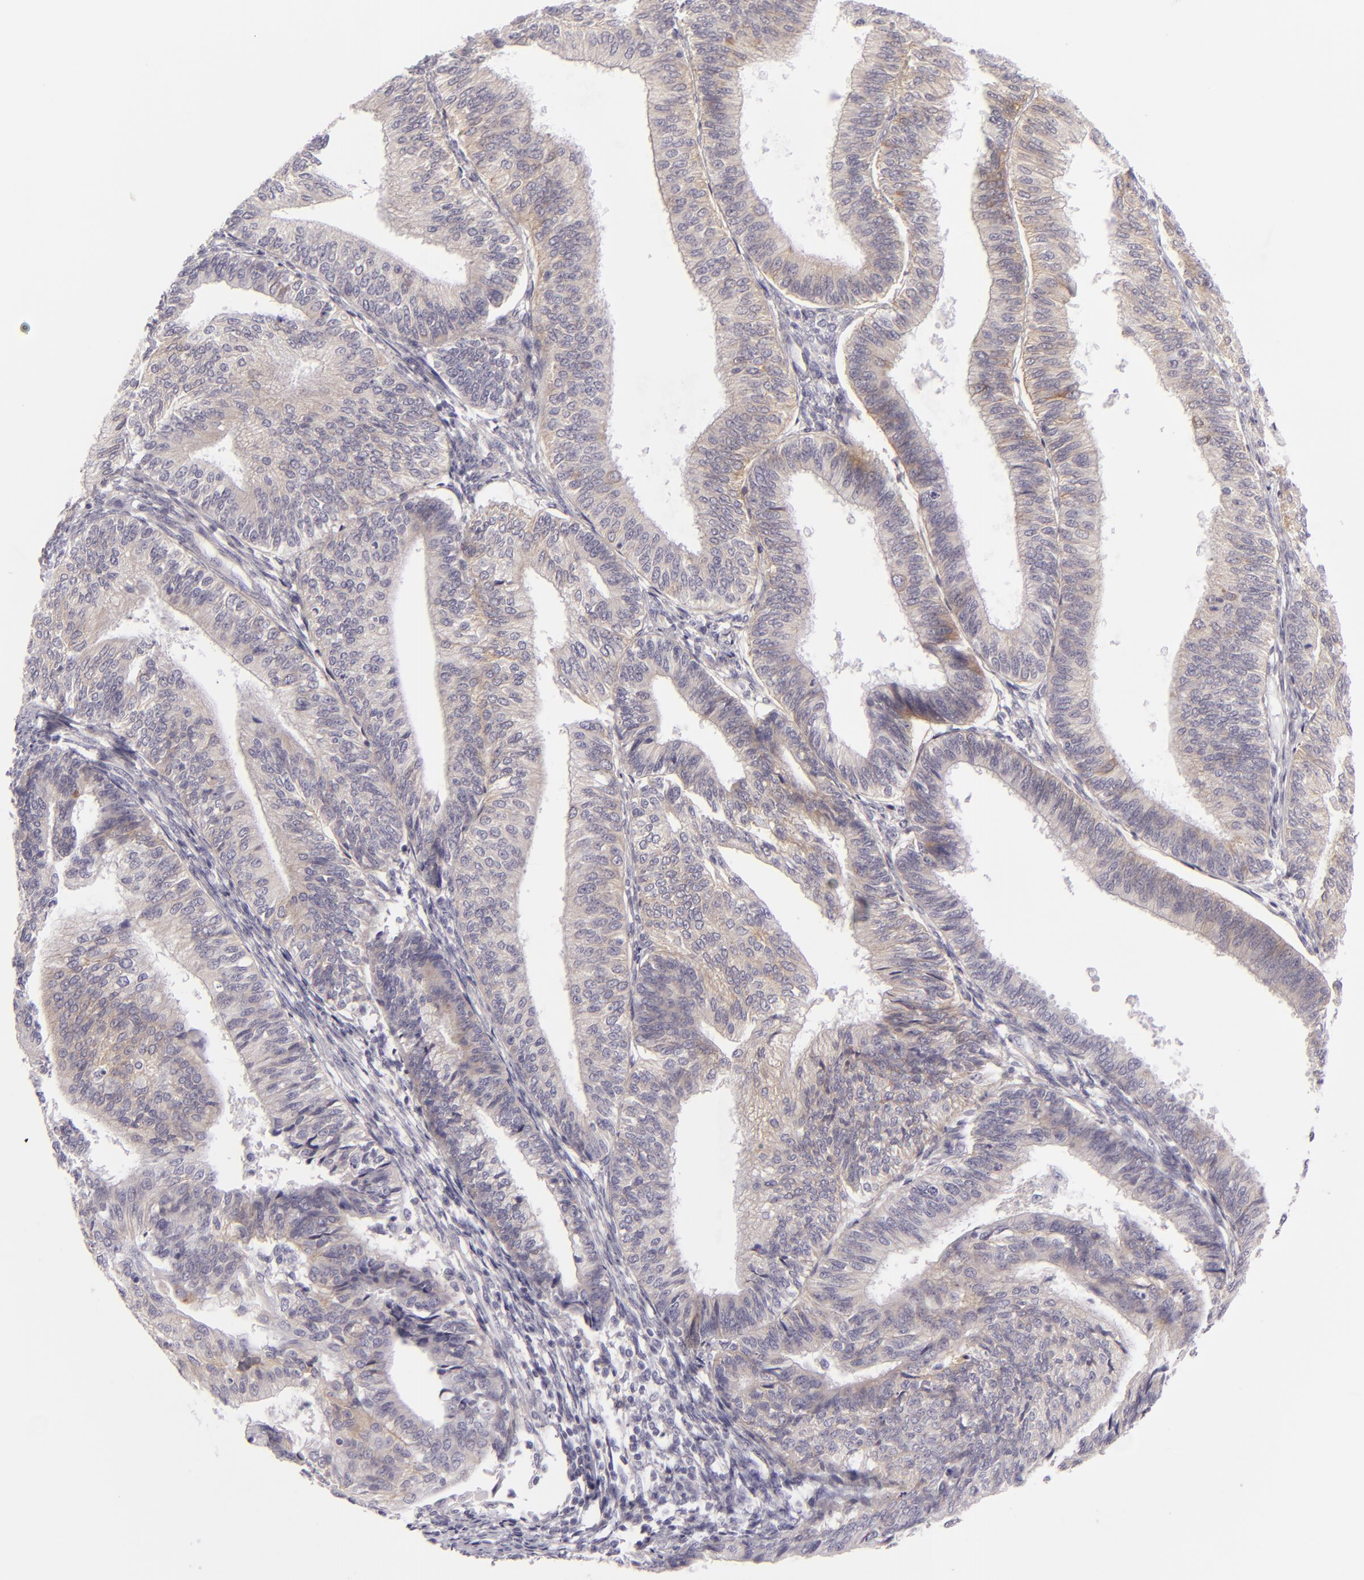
{"staining": {"intensity": "weak", "quantity": ">75%", "location": "cytoplasmic/membranous"}, "tissue": "endometrial cancer", "cell_type": "Tumor cells", "image_type": "cancer", "snomed": [{"axis": "morphology", "description": "Adenocarcinoma, NOS"}, {"axis": "topography", "description": "Endometrium"}], "caption": "Adenocarcinoma (endometrial) stained for a protein exhibits weak cytoplasmic/membranous positivity in tumor cells.", "gene": "DLG4", "patient": {"sex": "female", "age": 55}}